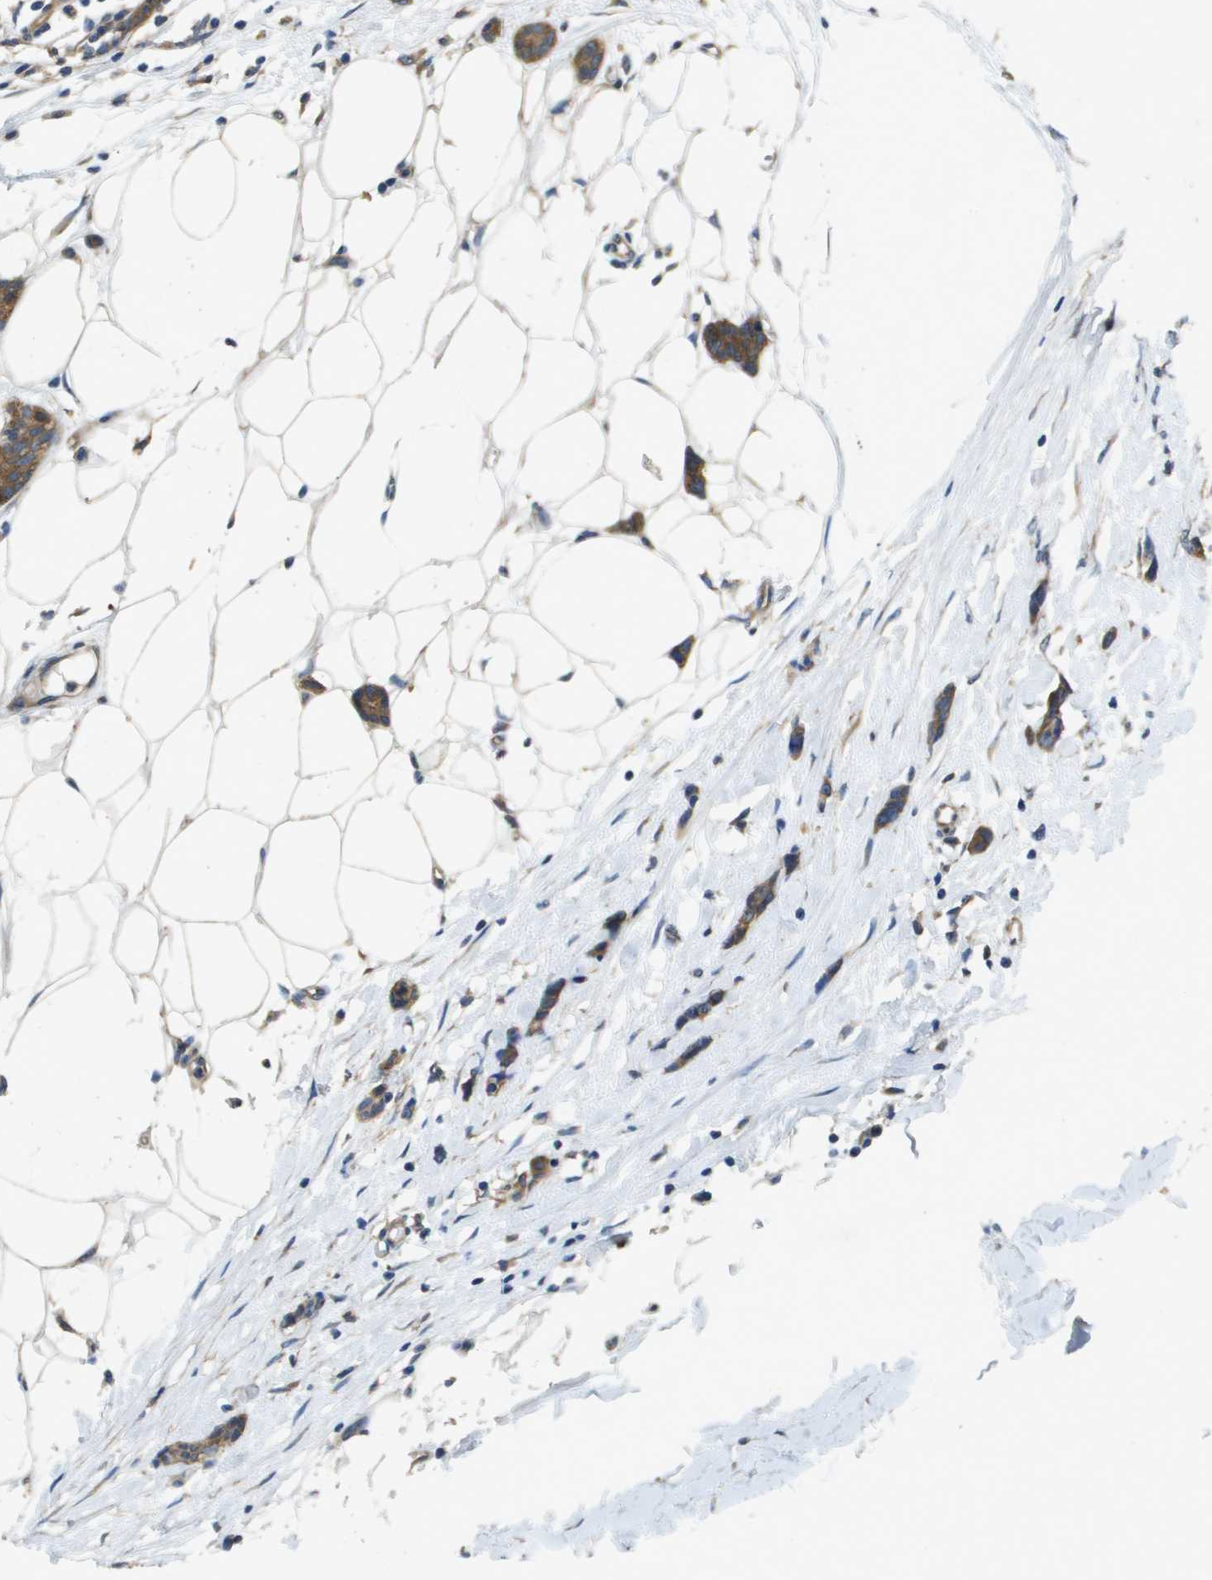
{"staining": {"intensity": "moderate", "quantity": ">75%", "location": "cytoplasmic/membranous"}, "tissue": "breast cancer", "cell_type": "Tumor cells", "image_type": "cancer", "snomed": [{"axis": "morphology", "description": "Lobular carcinoma"}, {"axis": "topography", "description": "Skin"}, {"axis": "topography", "description": "Breast"}], "caption": "Tumor cells demonstrate moderate cytoplasmic/membranous positivity in about >75% of cells in breast cancer (lobular carcinoma).", "gene": "PTPRT", "patient": {"sex": "female", "age": 46}}